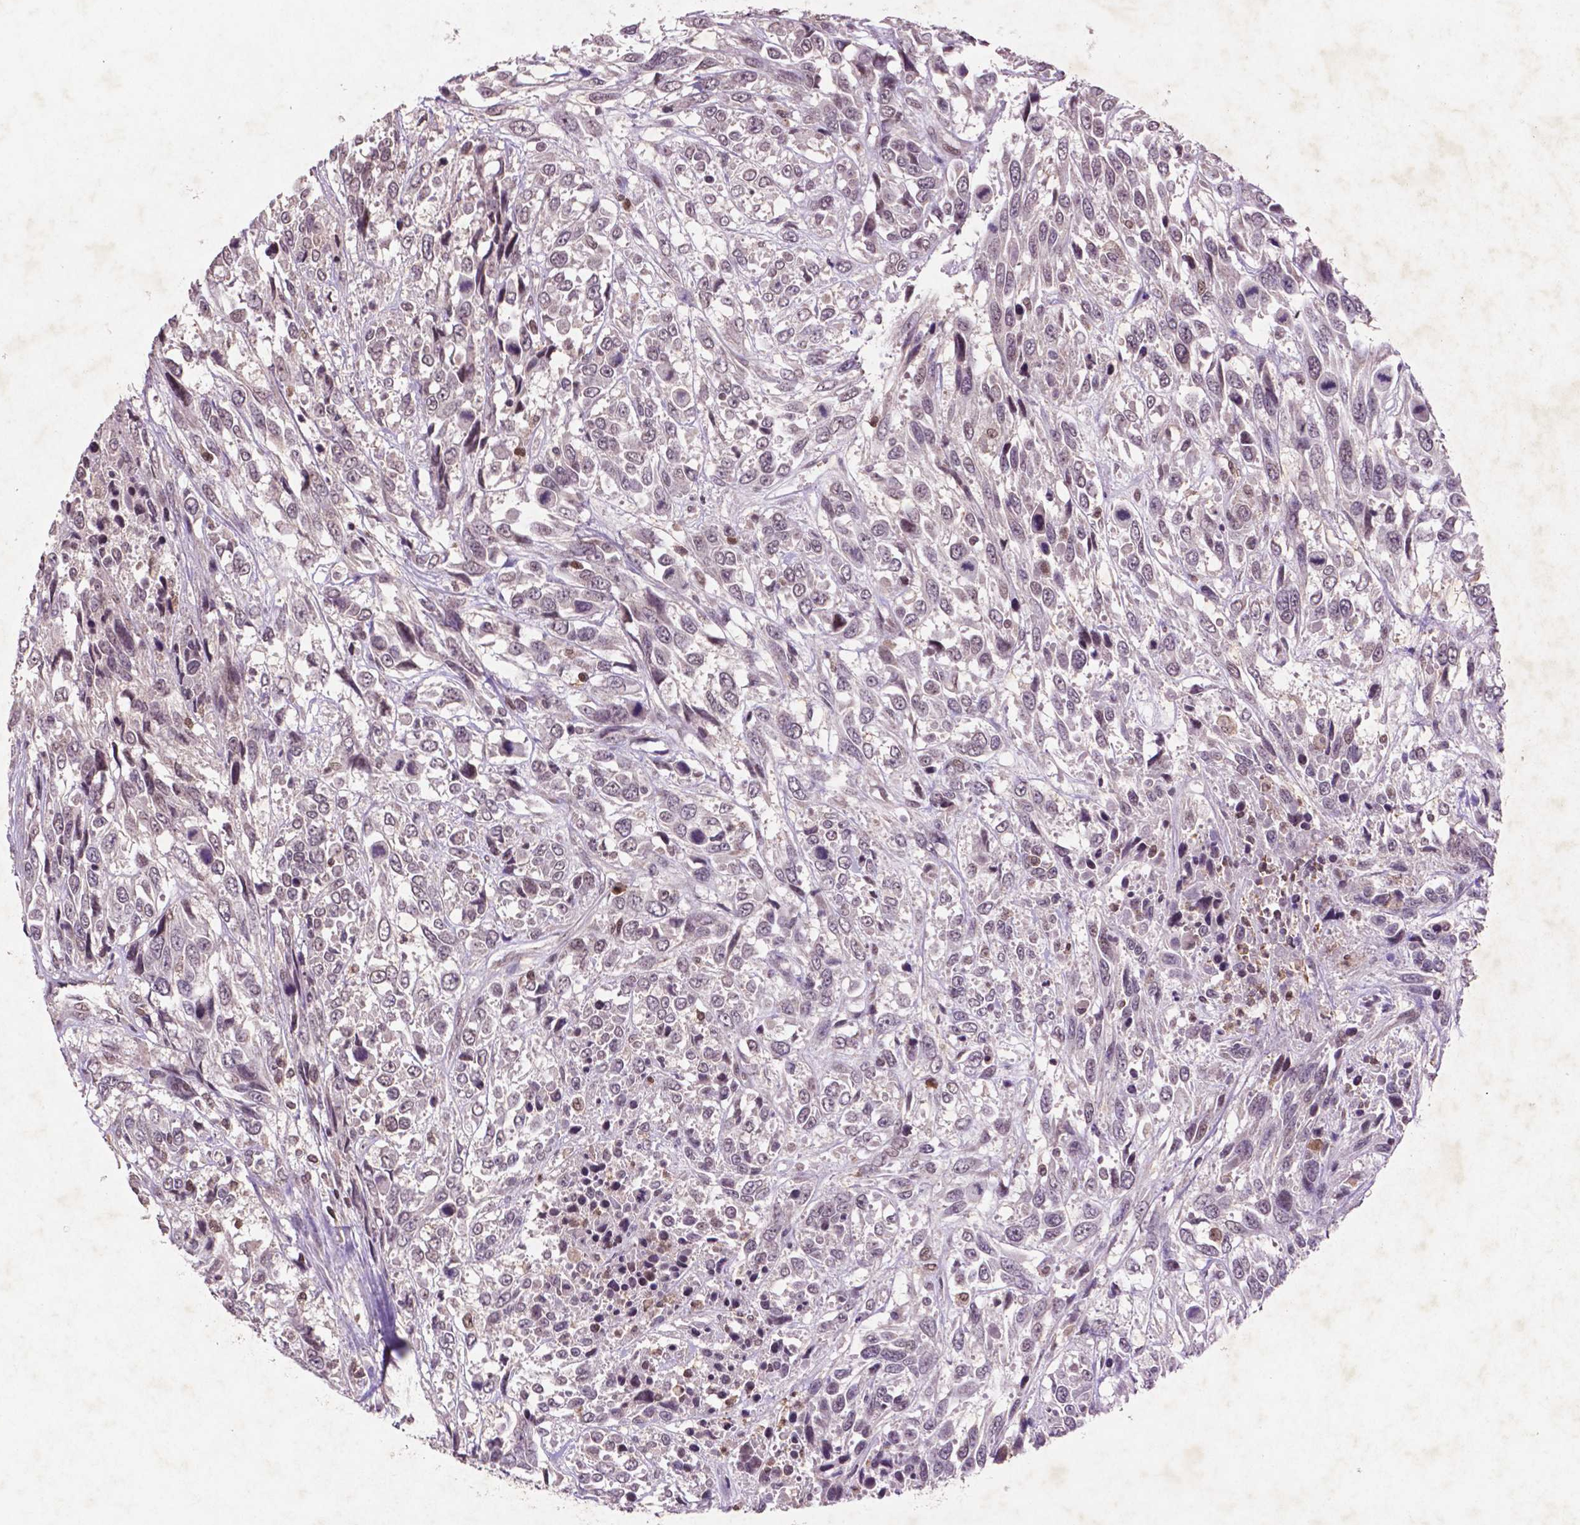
{"staining": {"intensity": "weak", "quantity": "<25%", "location": "nuclear"}, "tissue": "urothelial cancer", "cell_type": "Tumor cells", "image_type": "cancer", "snomed": [{"axis": "morphology", "description": "Urothelial carcinoma, High grade"}, {"axis": "topography", "description": "Urinary bladder"}], "caption": "Protein analysis of urothelial cancer reveals no significant staining in tumor cells.", "gene": "GLRX", "patient": {"sex": "female", "age": 70}}